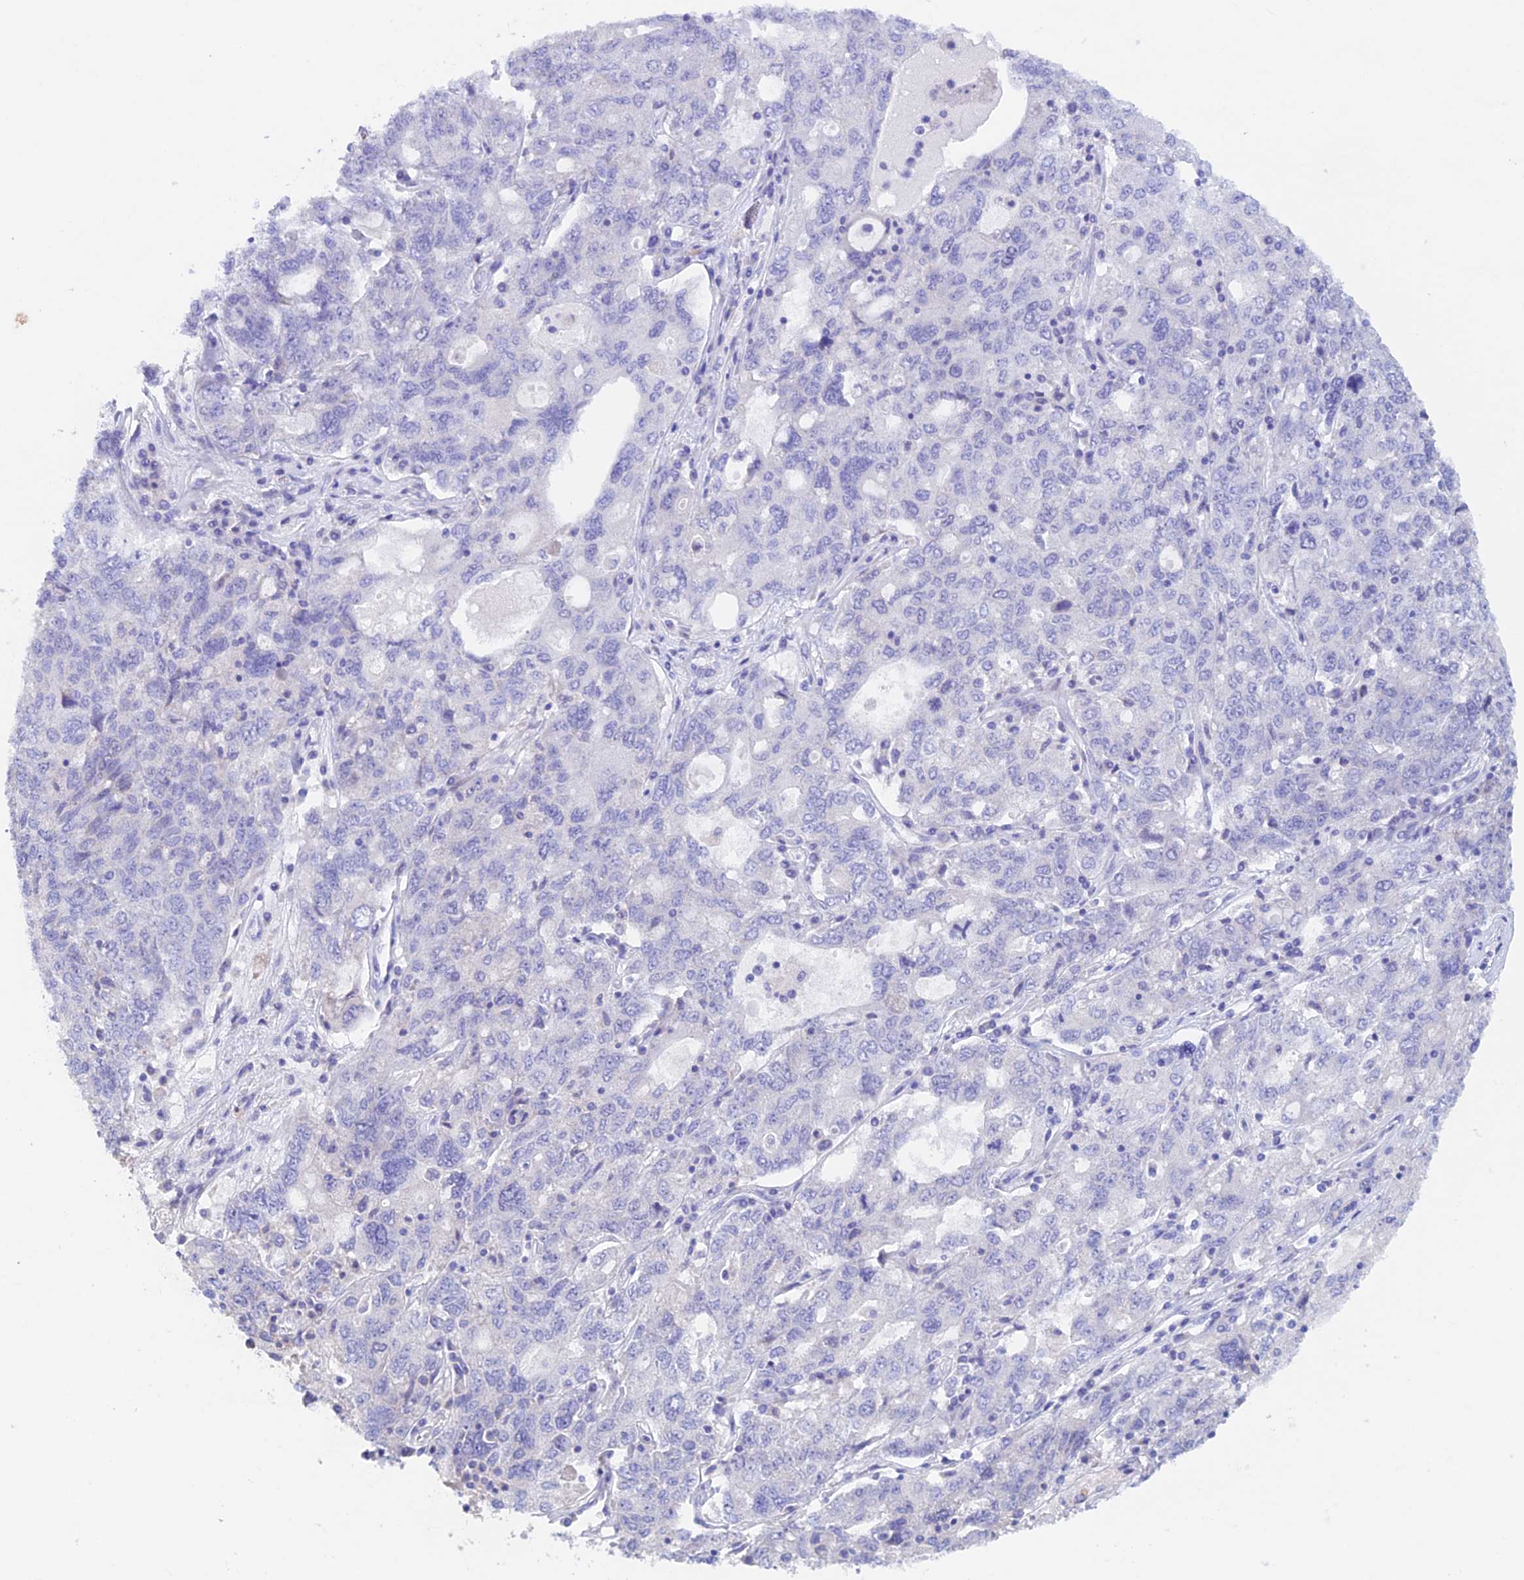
{"staining": {"intensity": "negative", "quantity": "none", "location": "none"}, "tissue": "ovarian cancer", "cell_type": "Tumor cells", "image_type": "cancer", "snomed": [{"axis": "morphology", "description": "Carcinoma, endometroid"}, {"axis": "topography", "description": "Ovary"}], "caption": "High magnification brightfield microscopy of ovarian endometroid carcinoma stained with DAB (3,3'-diaminobenzidine) (brown) and counterstained with hematoxylin (blue): tumor cells show no significant positivity.", "gene": "PSMC3IP", "patient": {"sex": "female", "age": 62}}